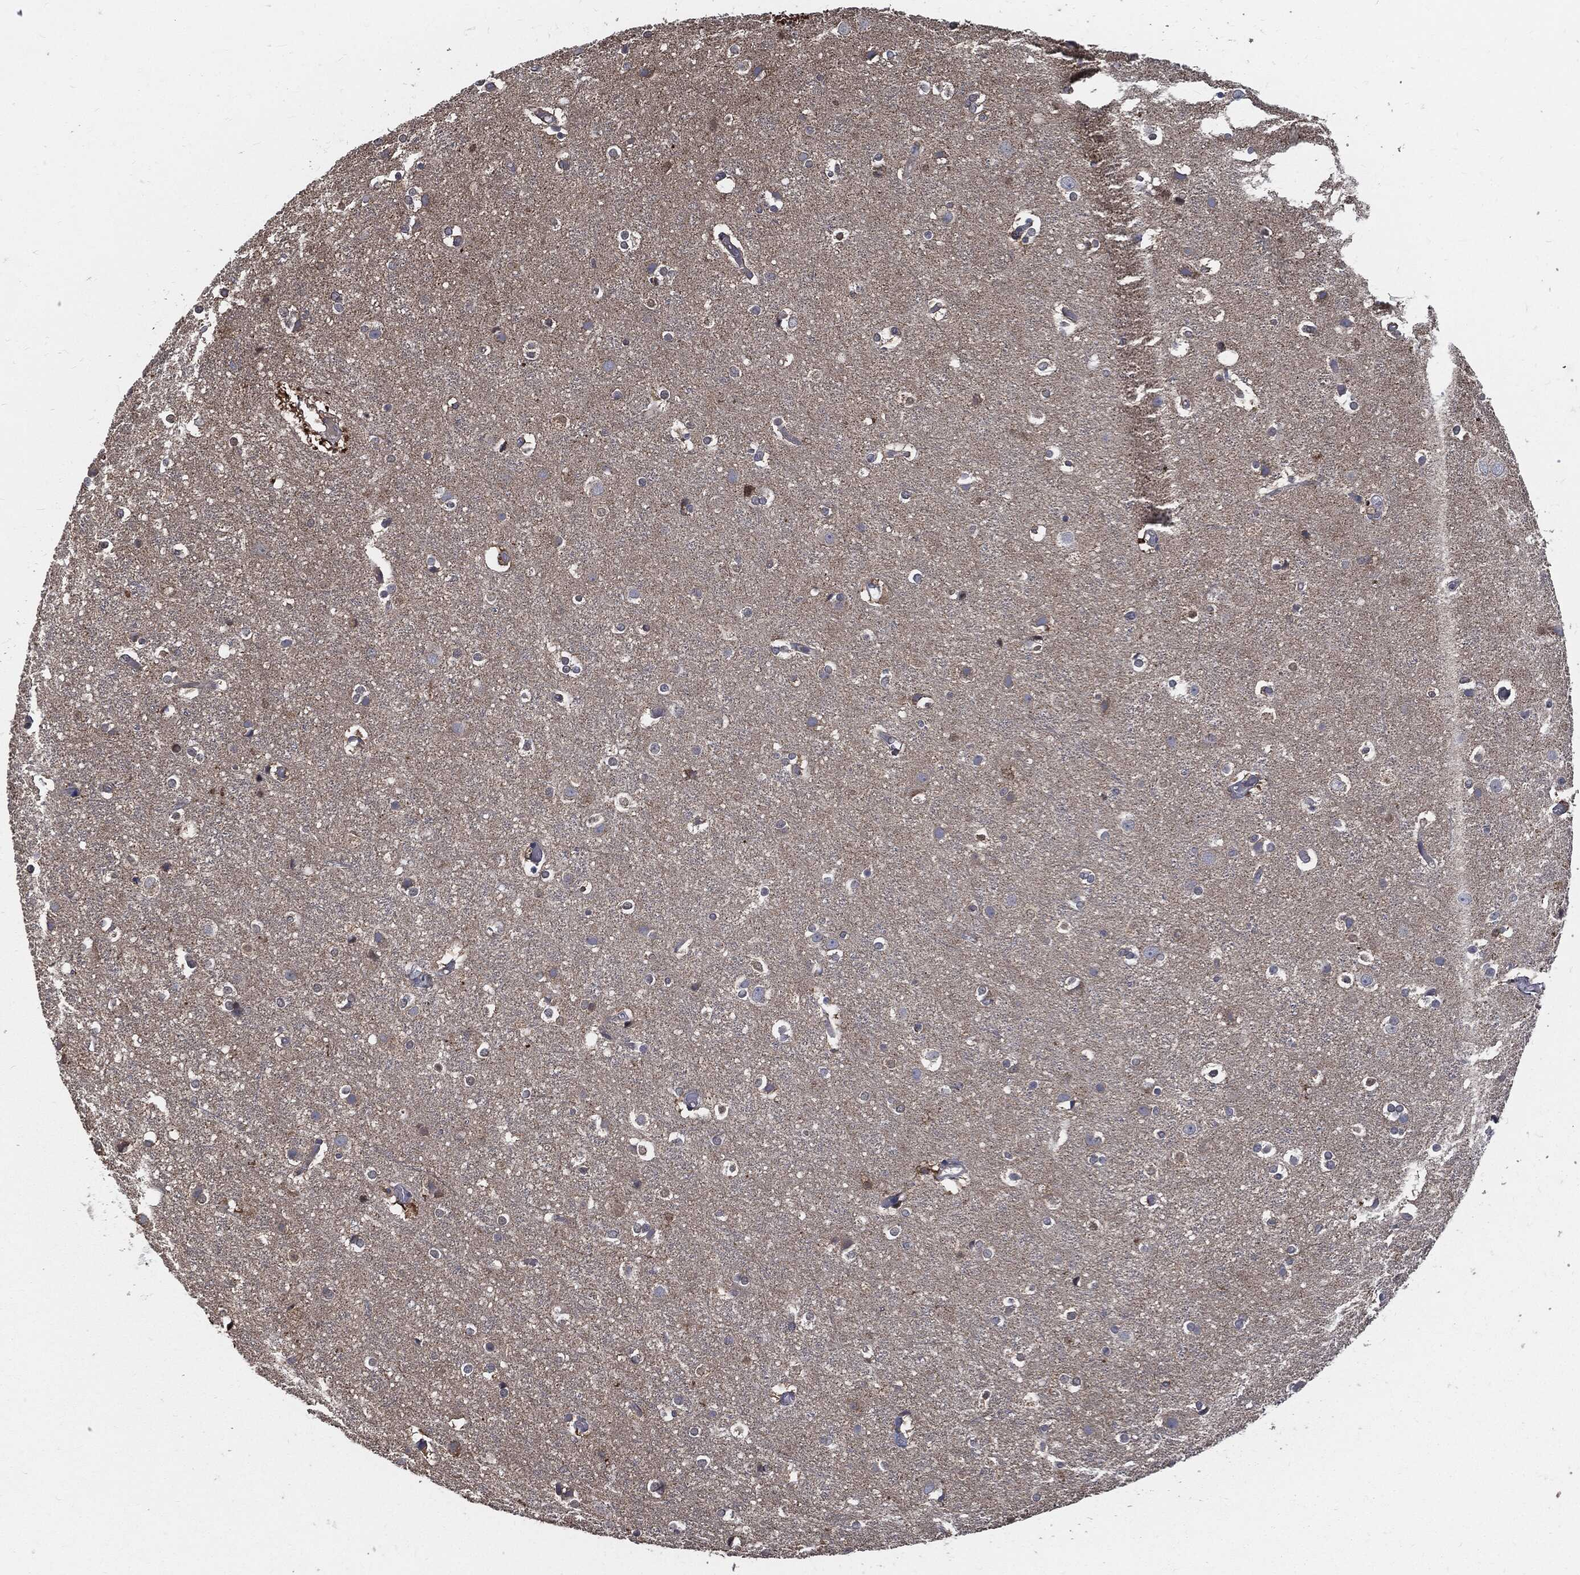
{"staining": {"intensity": "negative", "quantity": "none", "location": "none"}, "tissue": "cerebral cortex", "cell_type": "Endothelial cells", "image_type": "normal", "snomed": [{"axis": "morphology", "description": "Normal tissue, NOS"}, {"axis": "topography", "description": "Cerebral cortex"}], "caption": "This photomicrograph is of unremarkable cerebral cortex stained with immunohistochemistry (IHC) to label a protein in brown with the nuclei are counter-stained blue. There is no positivity in endothelial cells.", "gene": "PRDX4", "patient": {"sex": "female", "age": 52}}